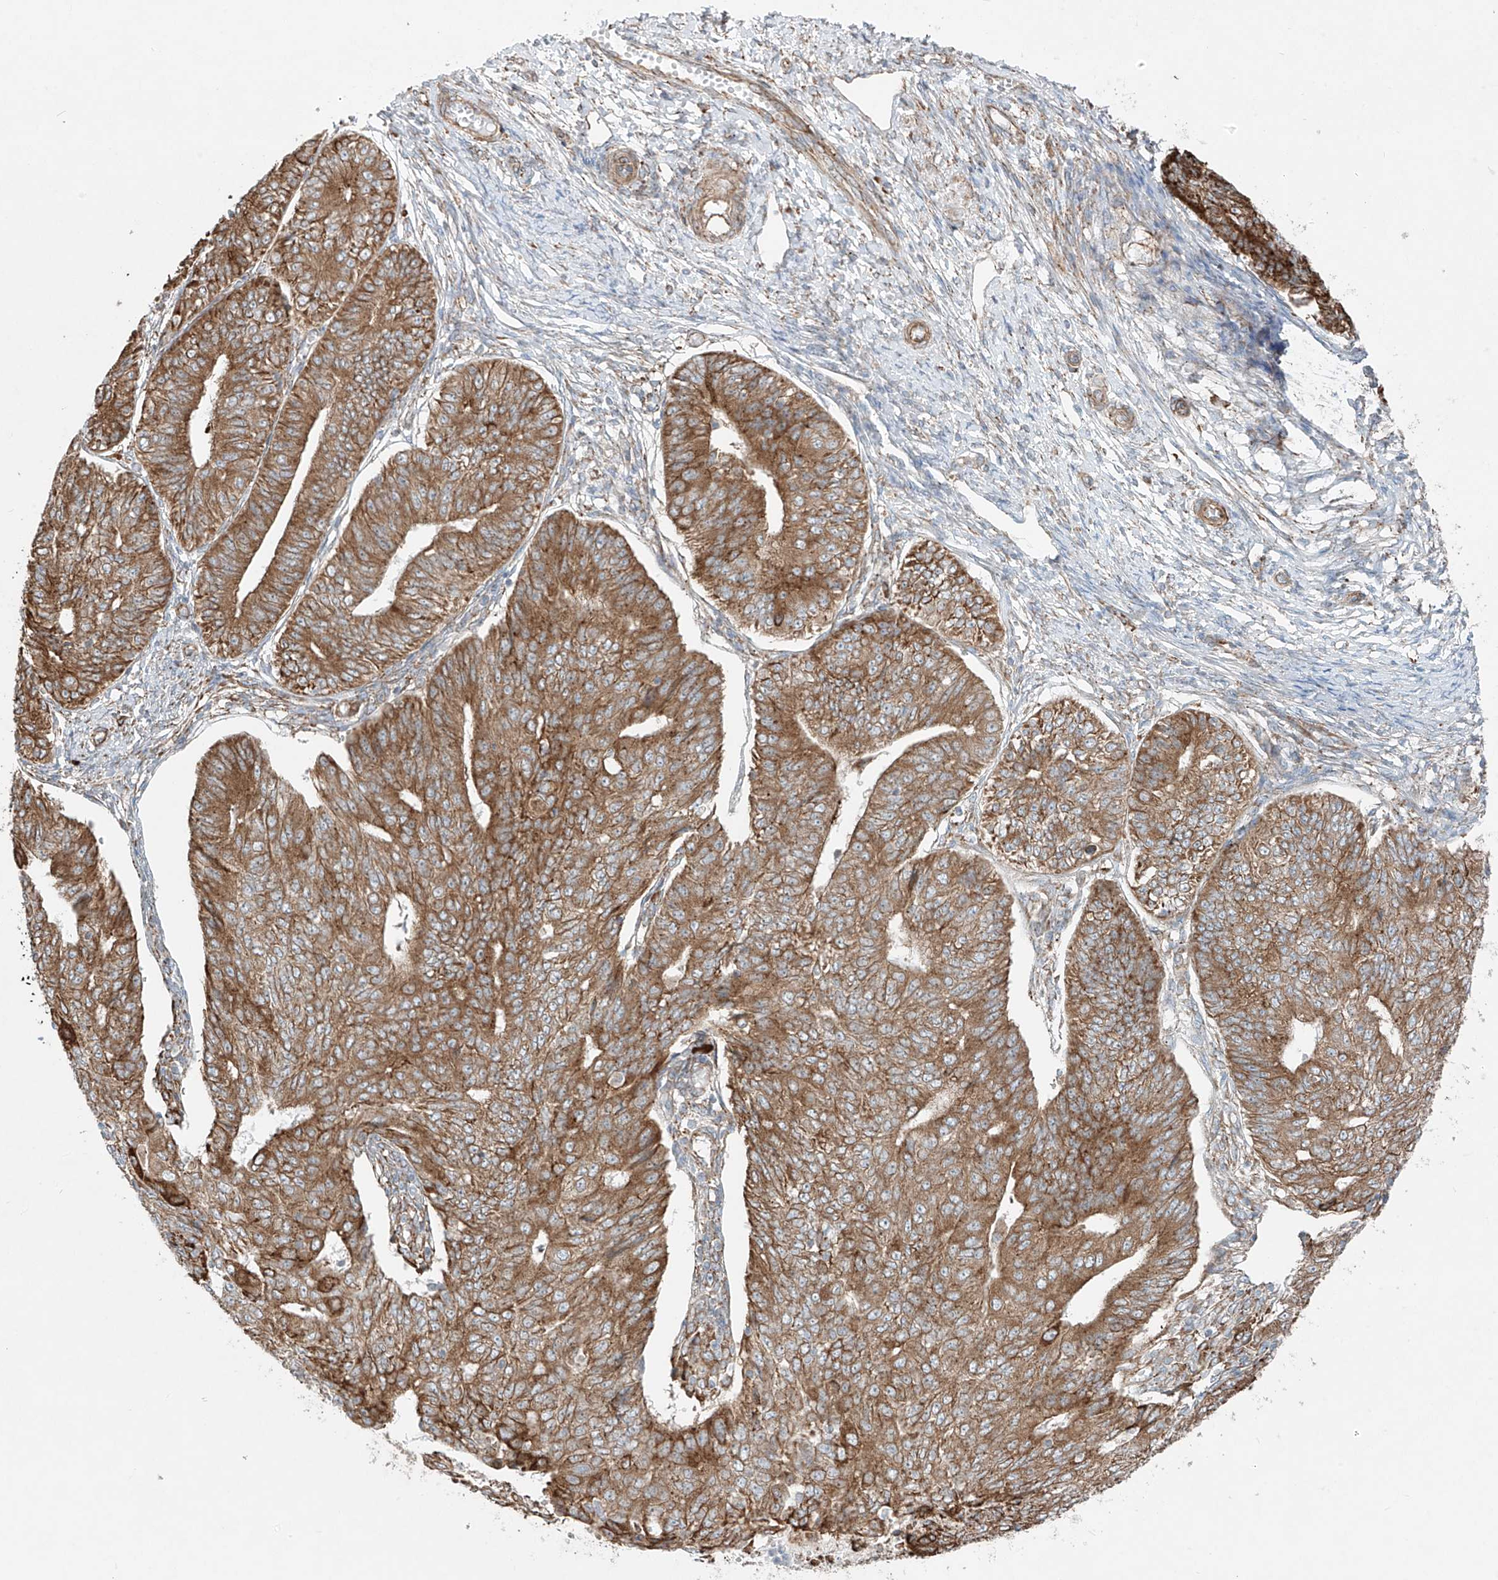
{"staining": {"intensity": "moderate", "quantity": ">75%", "location": "cytoplasmic/membranous"}, "tissue": "endometrial cancer", "cell_type": "Tumor cells", "image_type": "cancer", "snomed": [{"axis": "morphology", "description": "Adenocarcinoma, NOS"}, {"axis": "topography", "description": "Endometrium"}], "caption": "The histopathology image displays a brown stain indicating the presence of a protein in the cytoplasmic/membranous of tumor cells in endometrial cancer.", "gene": "EIPR1", "patient": {"sex": "female", "age": 32}}